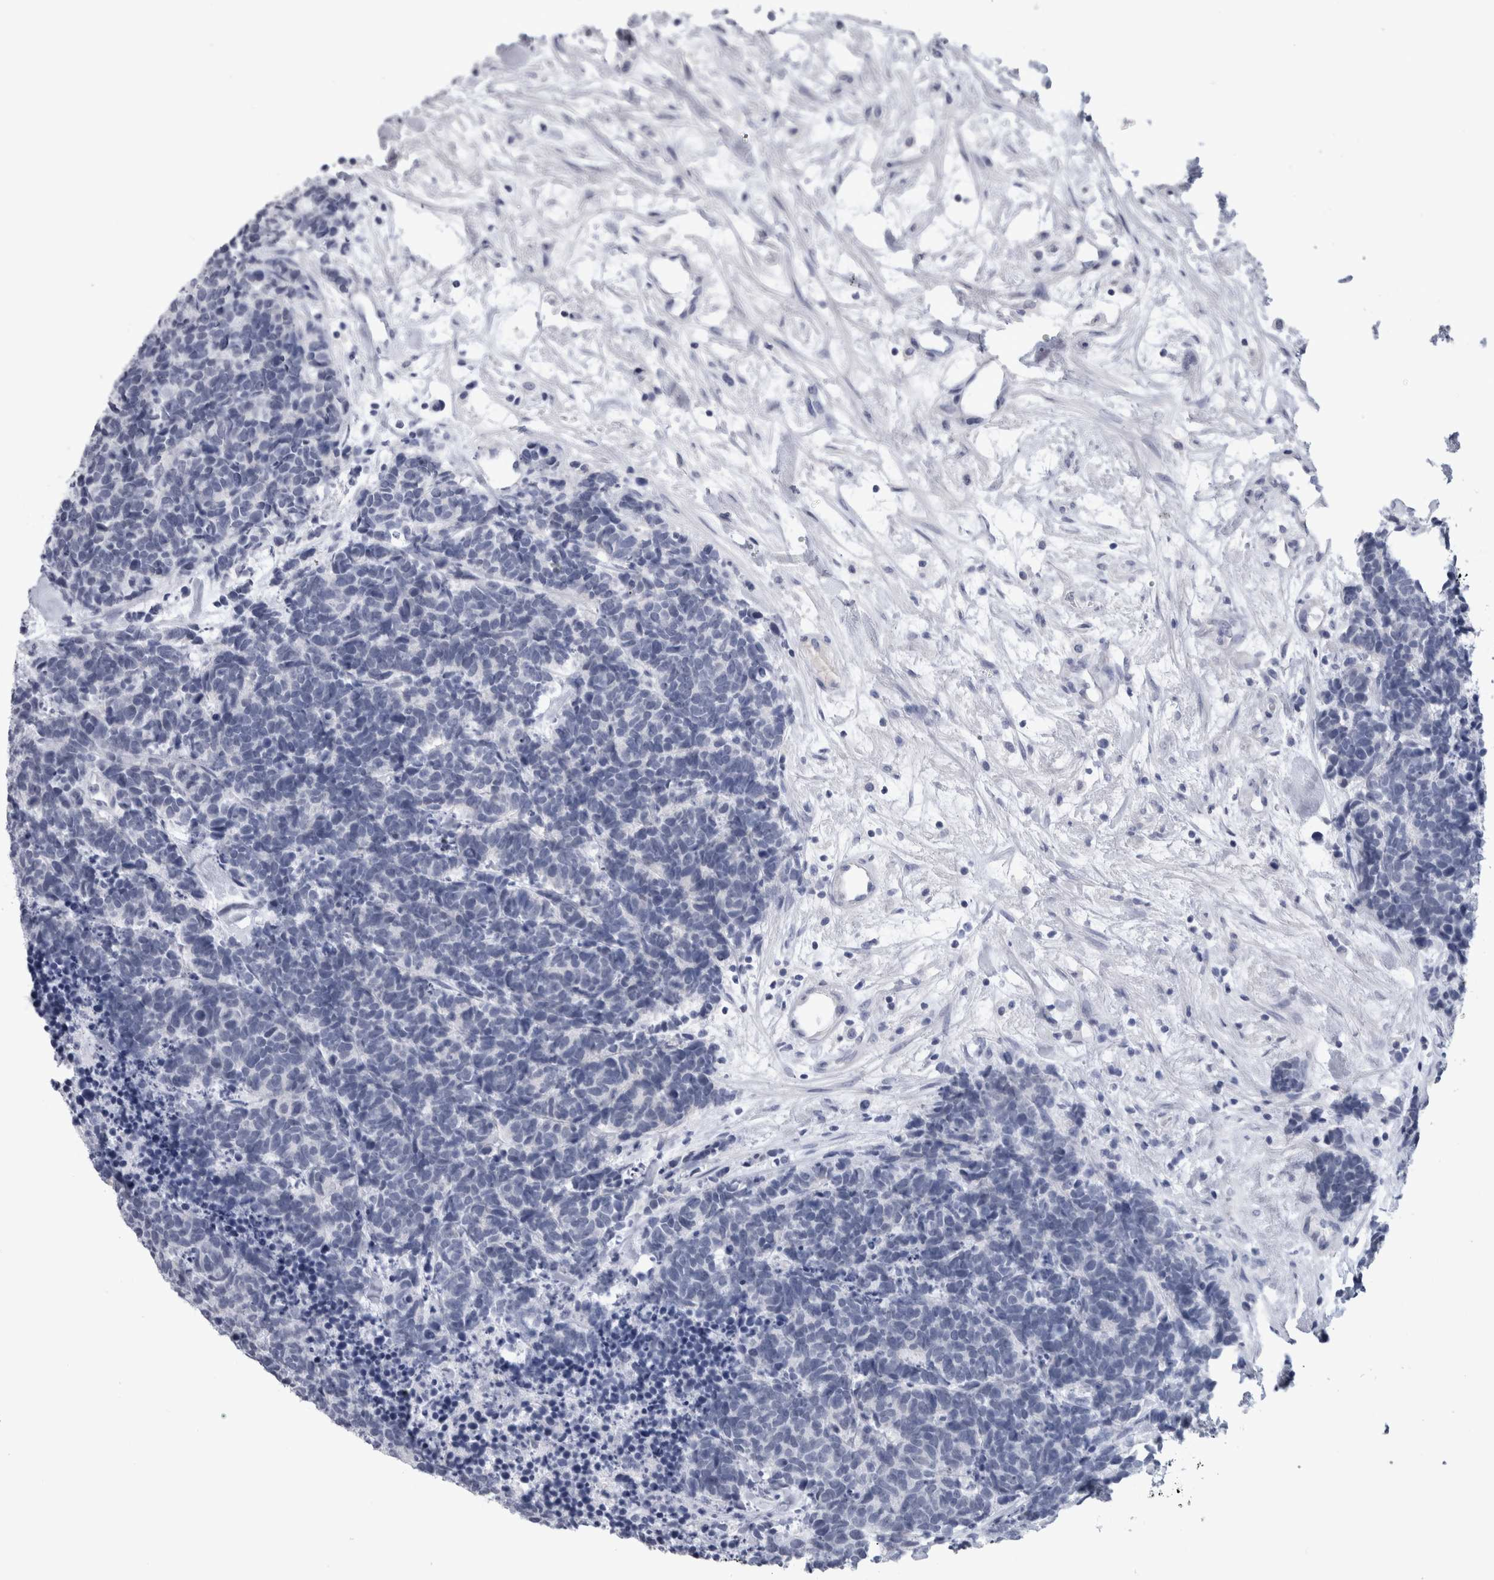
{"staining": {"intensity": "negative", "quantity": "none", "location": "none"}, "tissue": "carcinoid", "cell_type": "Tumor cells", "image_type": "cancer", "snomed": [{"axis": "morphology", "description": "Carcinoma, NOS"}, {"axis": "morphology", "description": "Carcinoid, malignant, NOS"}, {"axis": "topography", "description": "Urinary bladder"}], "caption": "Immunohistochemistry (IHC) micrograph of carcinoid stained for a protein (brown), which displays no staining in tumor cells.", "gene": "PAX5", "patient": {"sex": "male", "age": 57}}